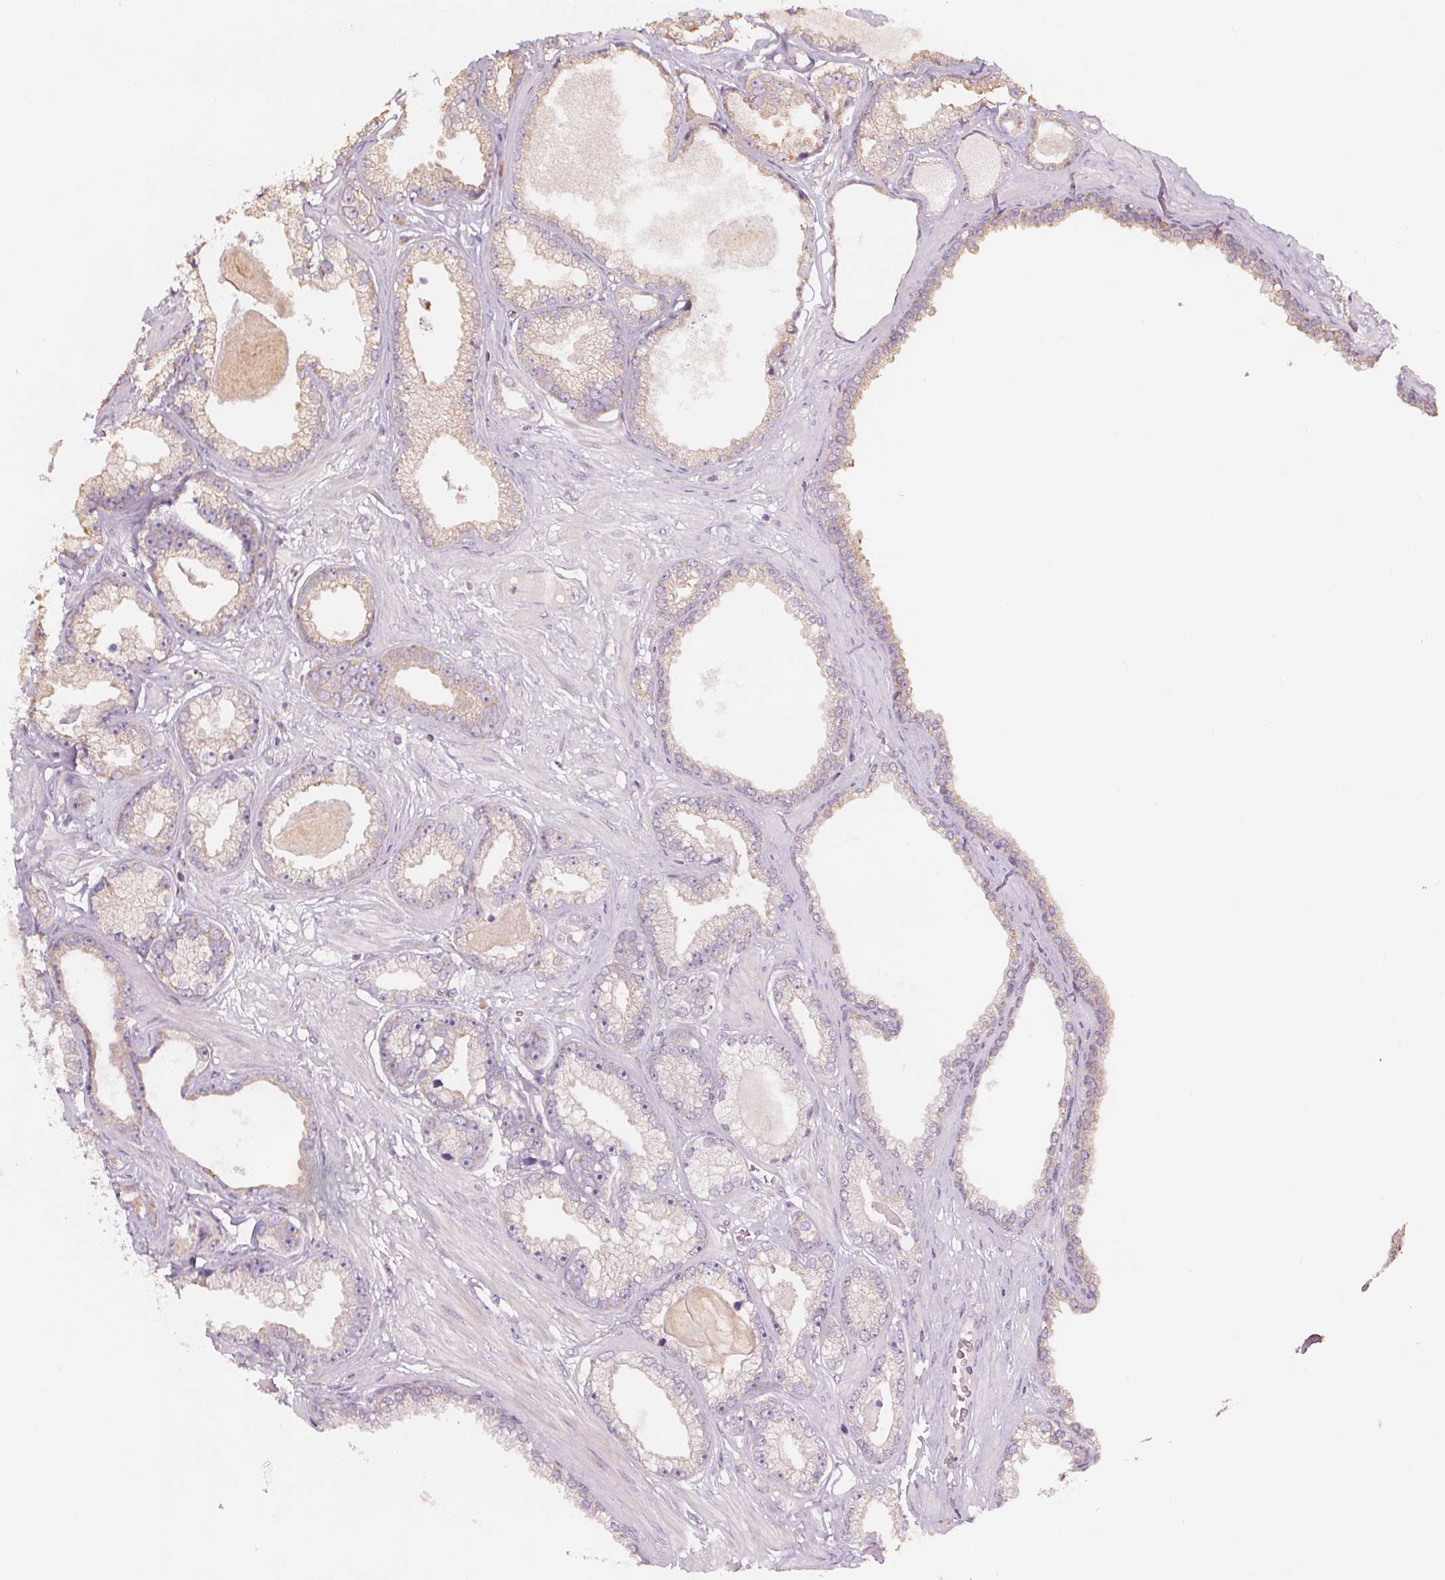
{"staining": {"intensity": "negative", "quantity": "none", "location": "none"}, "tissue": "prostate cancer", "cell_type": "Tumor cells", "image_type": "cancer", "snomed": [{"axis": "morphology", "description": "Adenocarcinoma, Low grade"}, {"axis": "topography", "description": "Prostate"}], "caption": "Adenocarcinoma (low-grade) (prostate) stained for a protein using immunohistochemistry demonstrates no positivity tumor cells.", "gene": "TMEM80", "patient": {"sex": "male", "age": 64}}